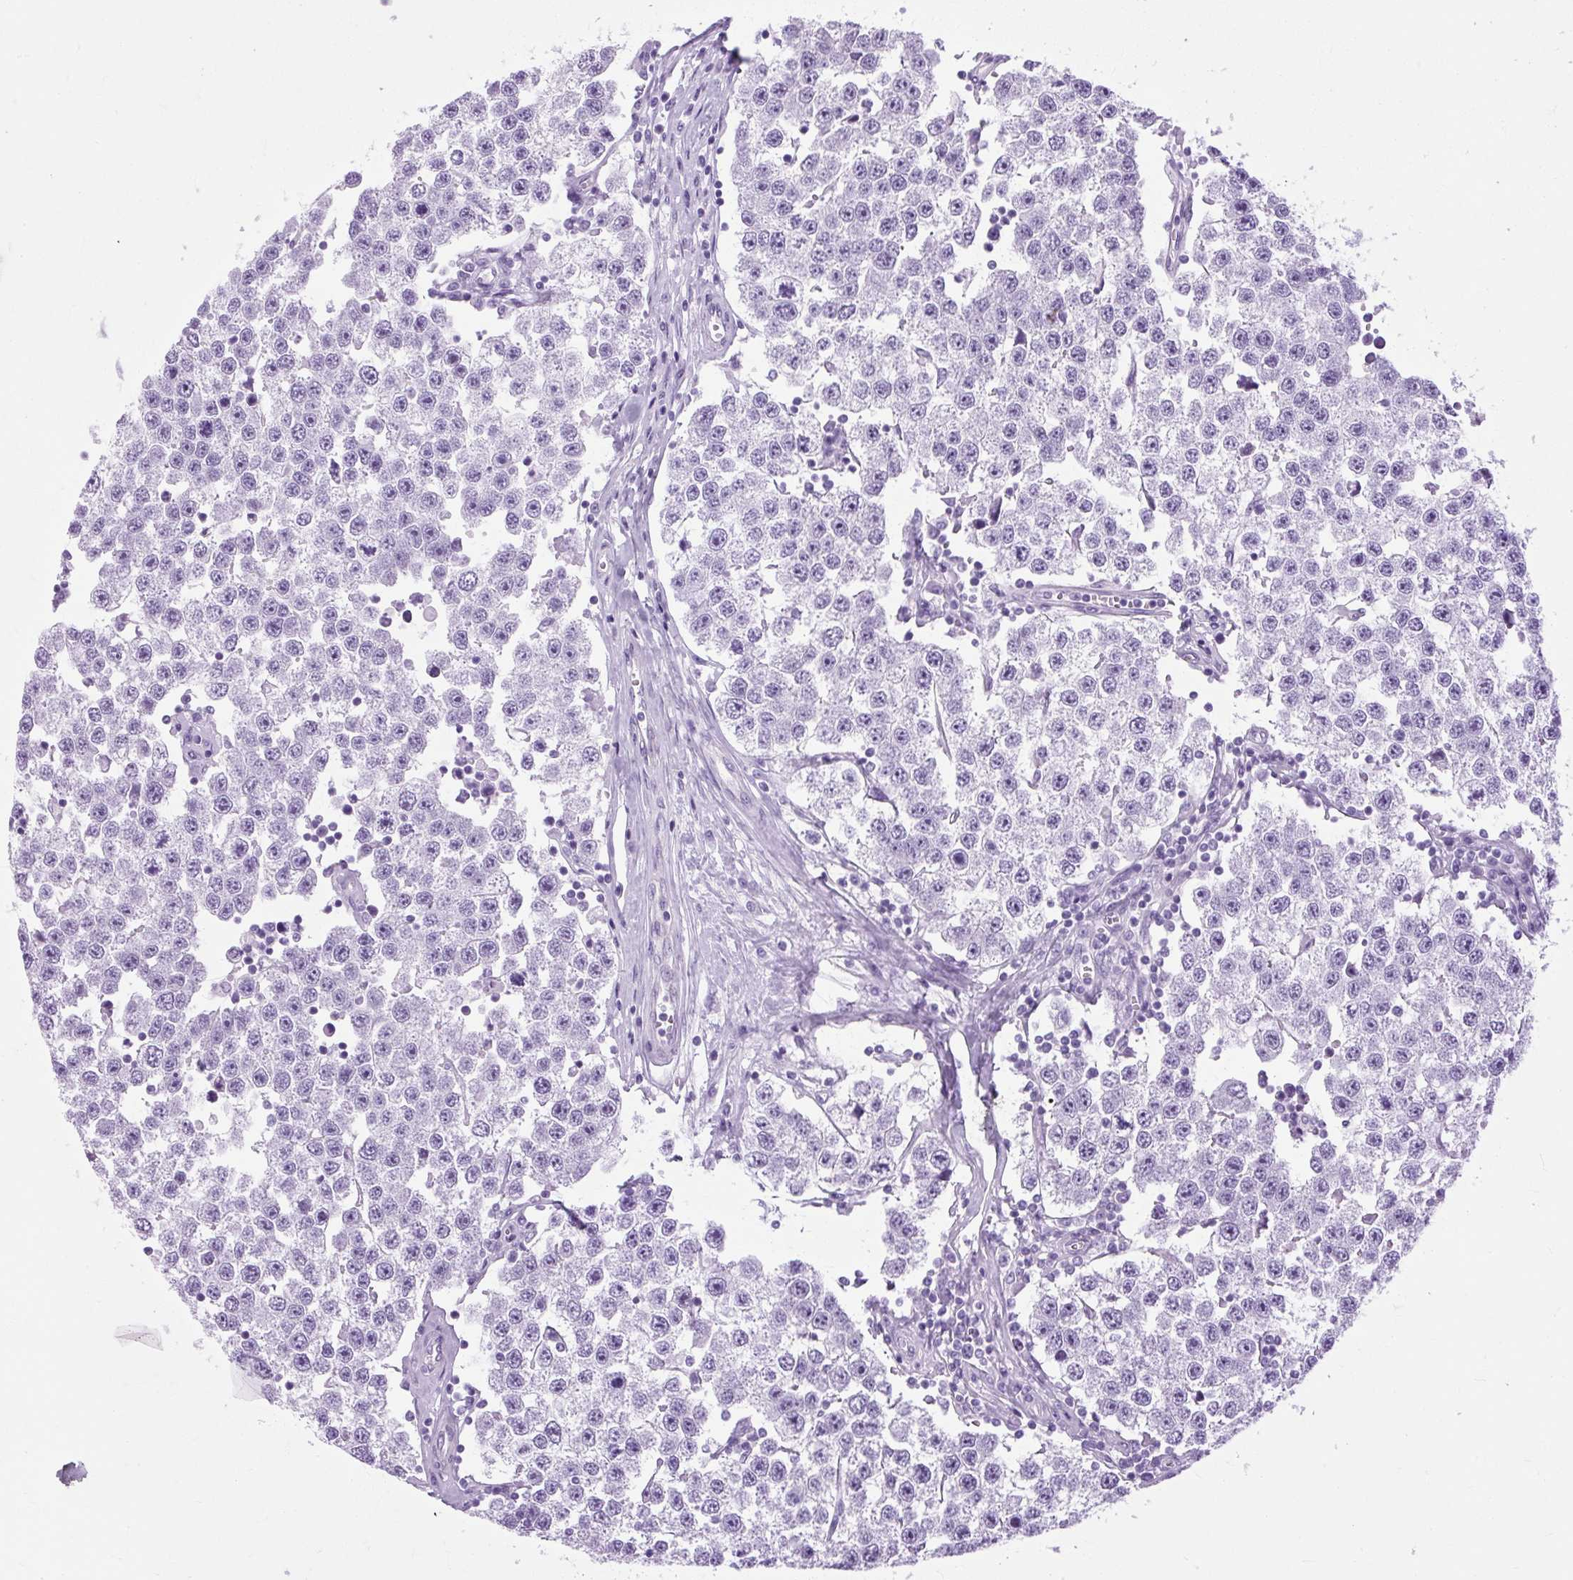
{"staining": {"intensity": "negative", "quantity": "none", "location": "none"}, "tissue": "testis cancer", "cell_type": "Tumor cells", "image_type": "cancer", "snomed": [{"axis": "morphology", "description": "Seminoma, NOS"}, {"axis": "topography", "description": "Testis"}], "caption": "DAB immunohistochemical staining of testis cancer (seminoma) exhibits no significant positivity in tumor cells.", "gene": "B3GNT4", "patient": {"sex": "male", "age": 34}}